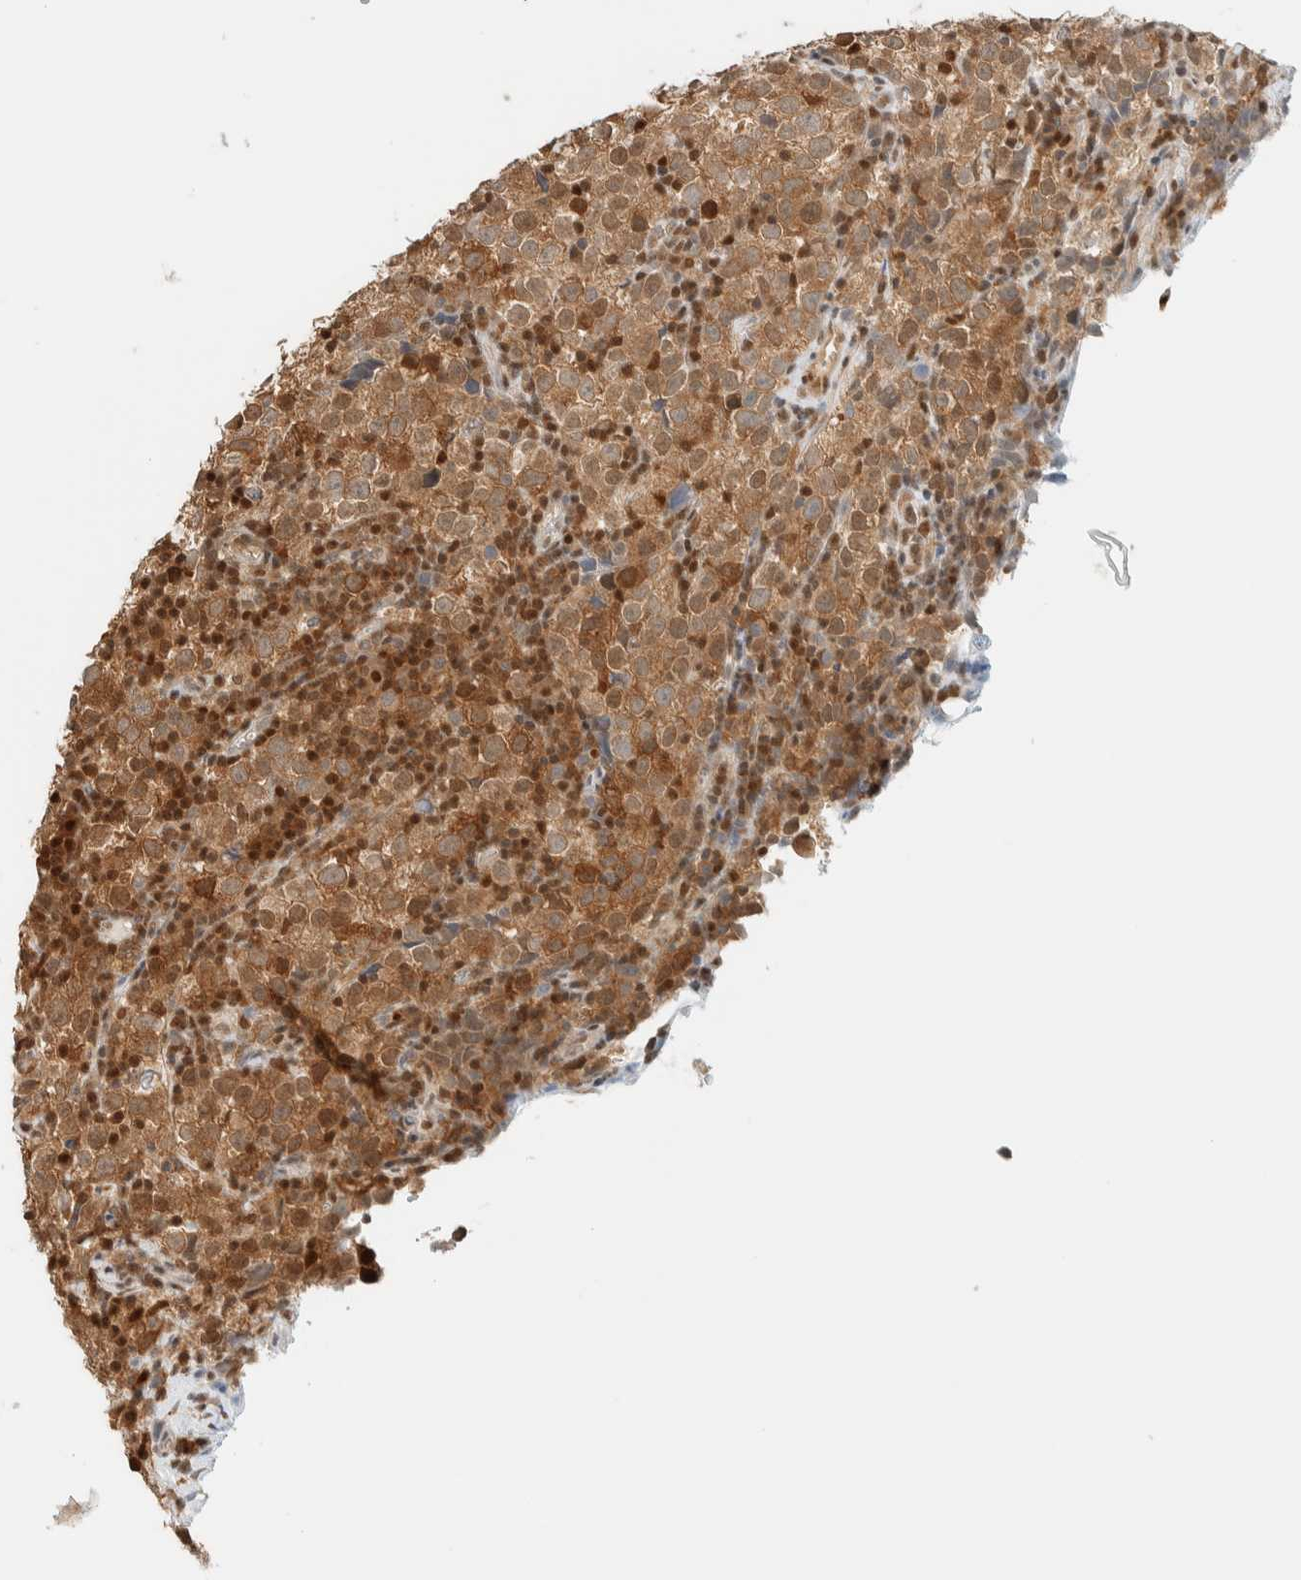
{"staining": {"intensity": "moderate", "quantity": ">75%", "location": "cytoplasmic/membranous"}, "tissue": "testis cancer", "cell_type": "Tumor cells", "image_type": "cancer", "snomed": [{"axis": "morphology", "description": "Normal tissue, NOS"}, {"axis": "morphology", "description": "Seminoma, NOS"}, {"axis": "topography", "description": "Testis"}], "caption": "Brown immunohistochemical staining in human testis cancer (seminoma) shows moderate cytoplasmic/membranous positivity in approximately >75% of tumor cells.", "gene": "ZBTB37", "patient": {"sex": "male", "age": 43}}